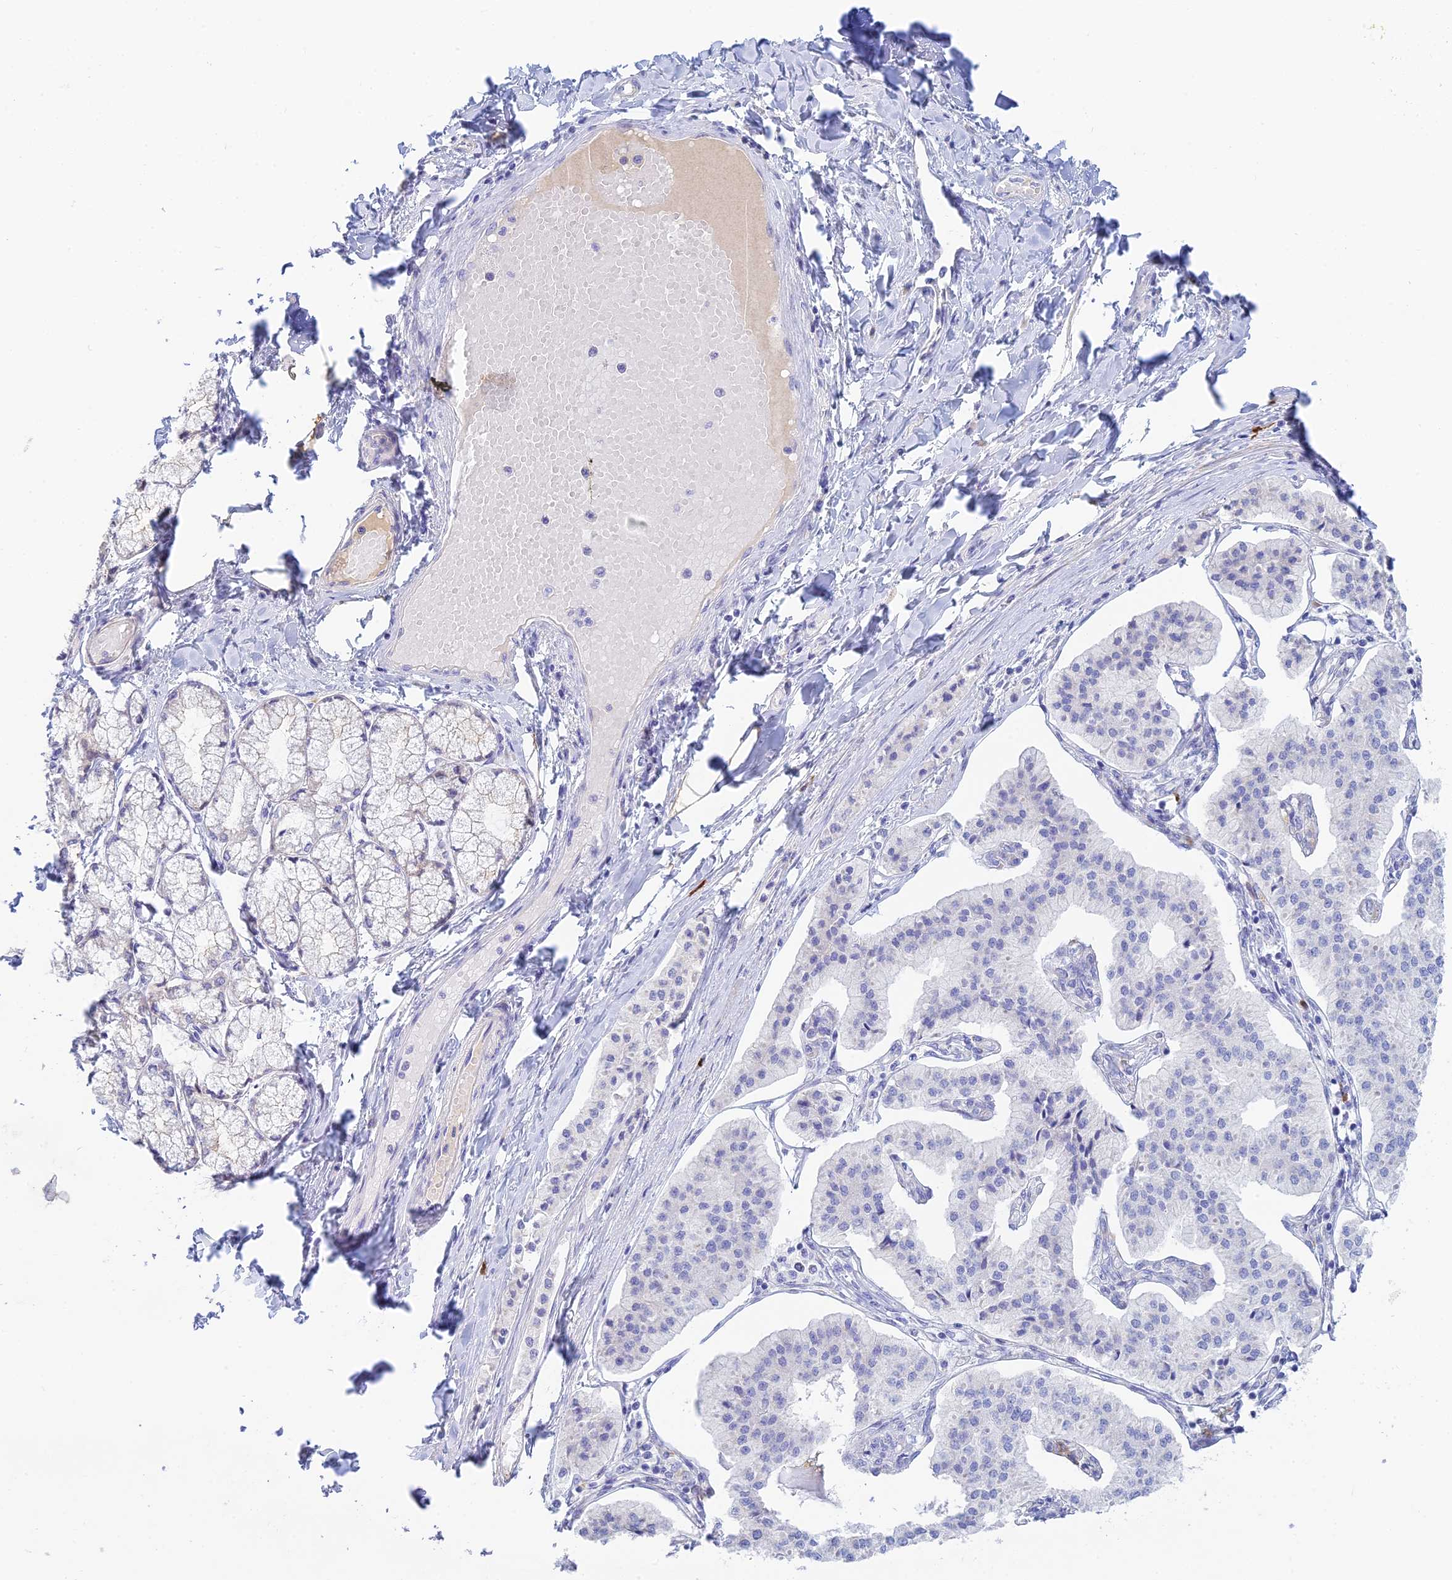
{"staining": {"intensity": "negative", "quantity": "none", "location": "none"}, "tissue": "pancreatic cancer", "cell_type": "Tumor cells", "image_type": "cancer", "snomed": [{"axis": "morphology", "description": "Adenocarcinoma, NOS"}, {"axis": "topography", "description": "Pancreas"}], "caption": "High power microscopy histopathology image of an IHC image of adenocarcinoma (pancreatic), revealing no significant expression in tumor cells.", "gene": "CEP152", "patient": {"sex": "female", "age": 50}}